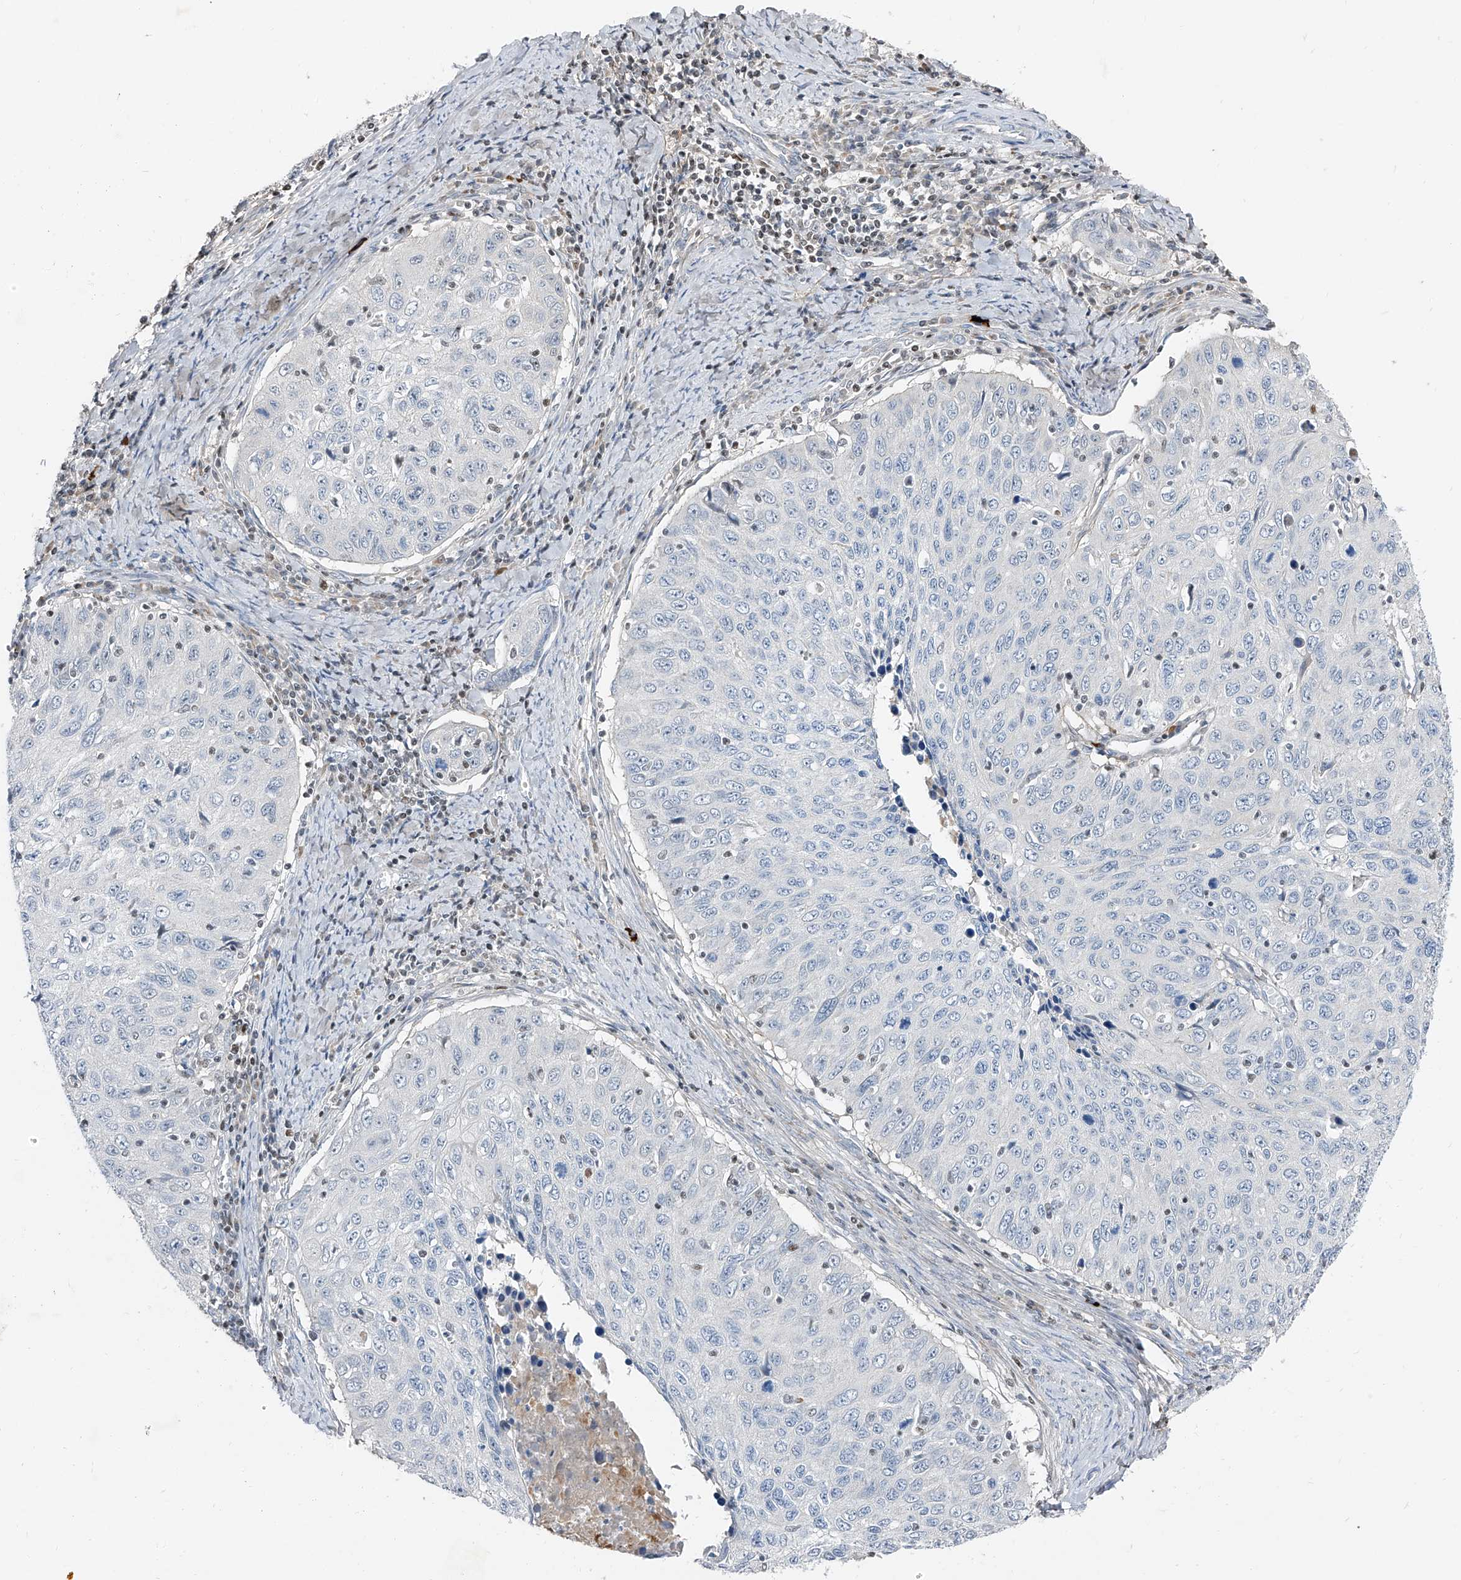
{"staining": {"intensity": "negative", "quantity": "none", "location": "none"}, "tissue": "cervical cancer", "cell_type": "Tumor cells", "image_type": "cancer", "snomed": [{"axis": "morphology", "description": "Squamous cell carcinoma, NOS"}, {"axis": "topography", "description": "Cervix"}], "caption": "DAB (3,3'-diaminobenzidine) immunohistochemical staining of human cervical cancer demonstrates no significant staining in tumor cells. (DAB immunohistochemistry (IHC) with hematoxylin counter stain).", "gene": "HOXA3", "patient": {"sex": "female", "age": 53}}